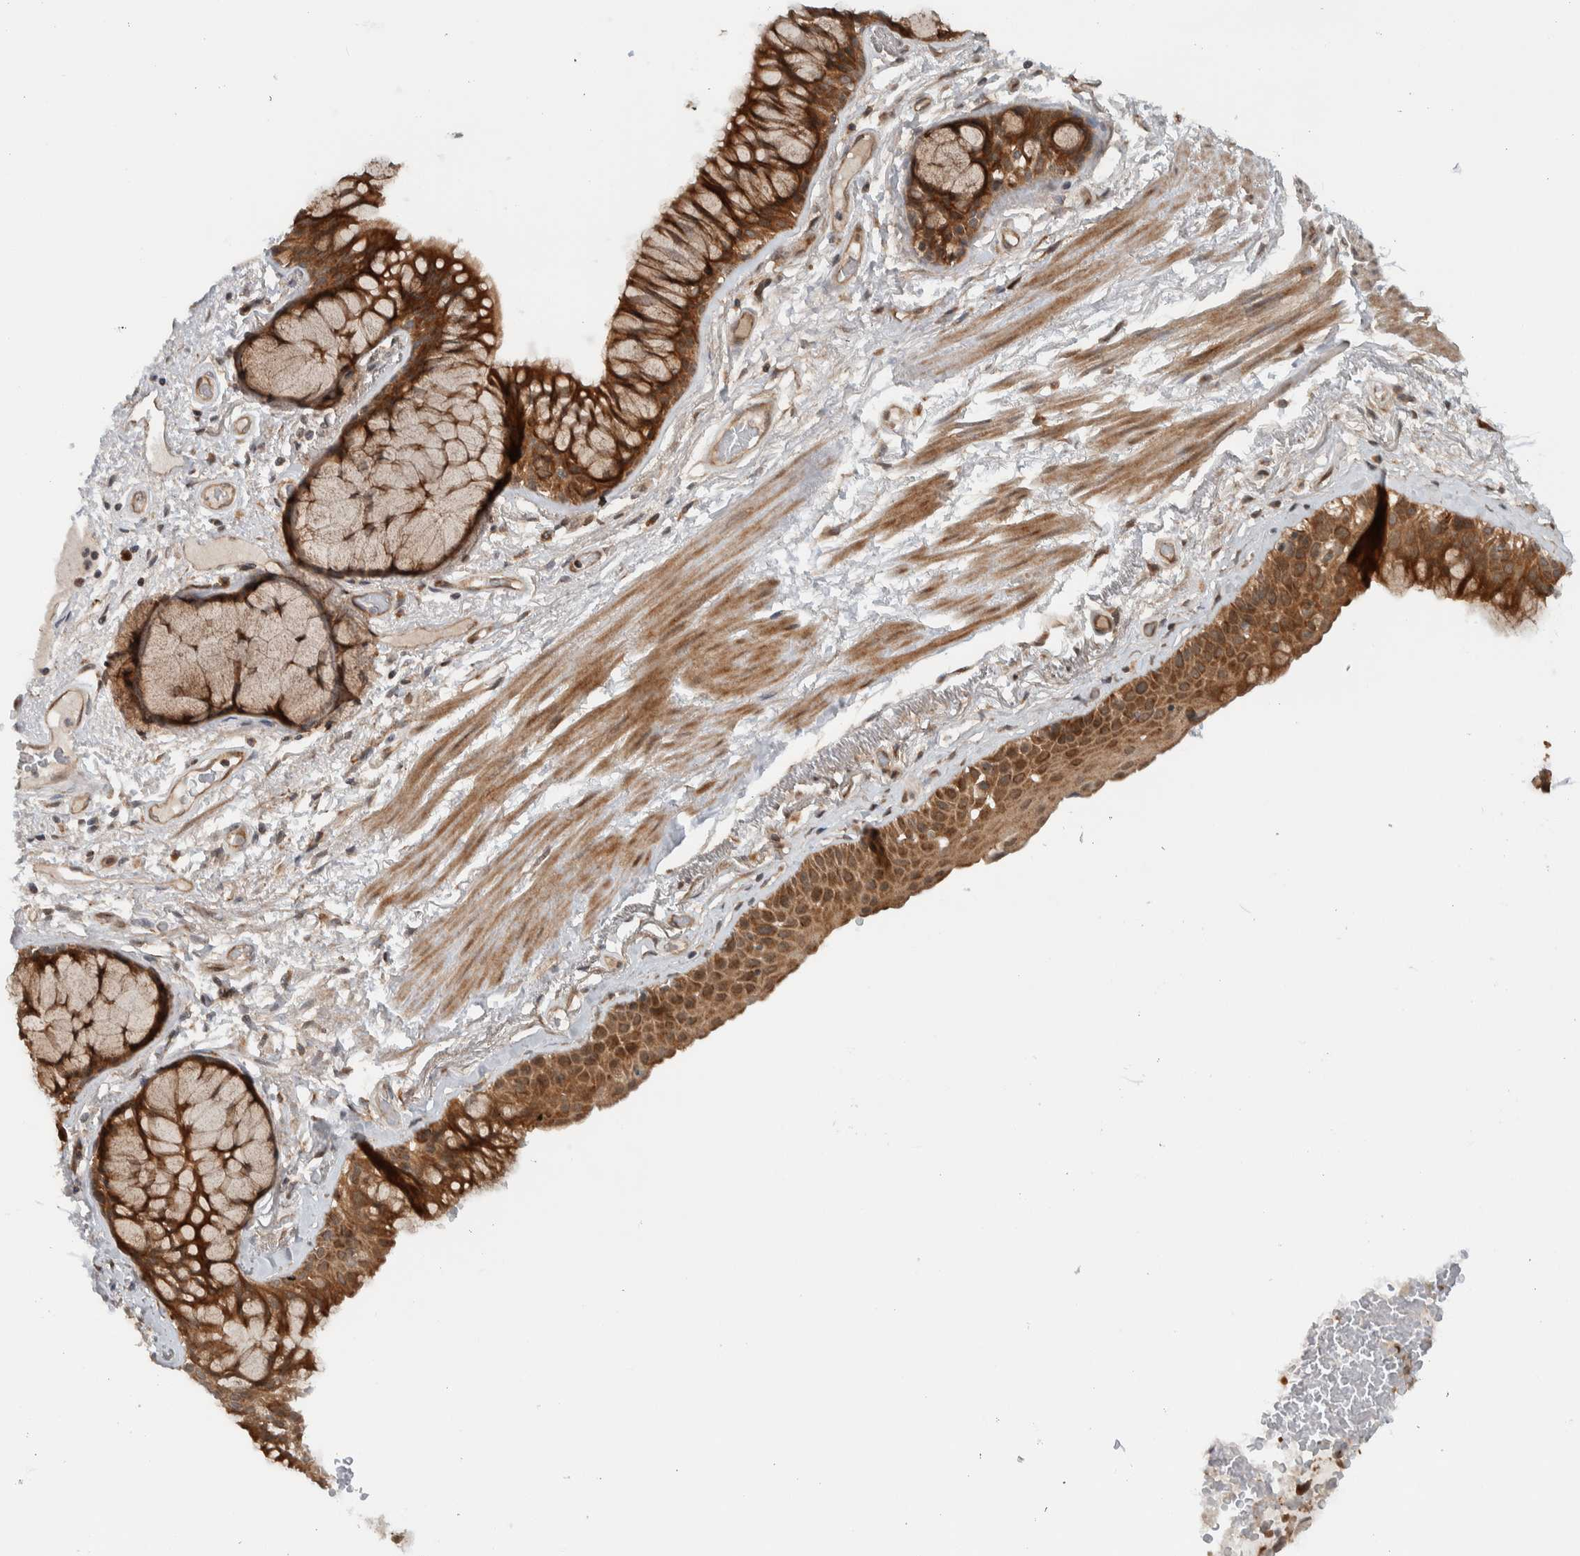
{"staining": {"intensity": "strong", "quantity": ">75%", "location": "cytoplasmic/membranous"}, "tissue": "bronchus", "cell_type": "Respiratory epithelial cells", "image_type": "normal", "snomed": [{"axis": "morphology", "description": "Normal tissue, NOS"}, {"axis": "topography", "description": "Bronchus"}], "caption": "Protein analysis of benign bronchus exhibits strong cytoplasmic/membranous staining in about >75% of respiratory epithelial cells.", "gene": "KLHL6", "patient": {"sex": "male", "age": 66}}